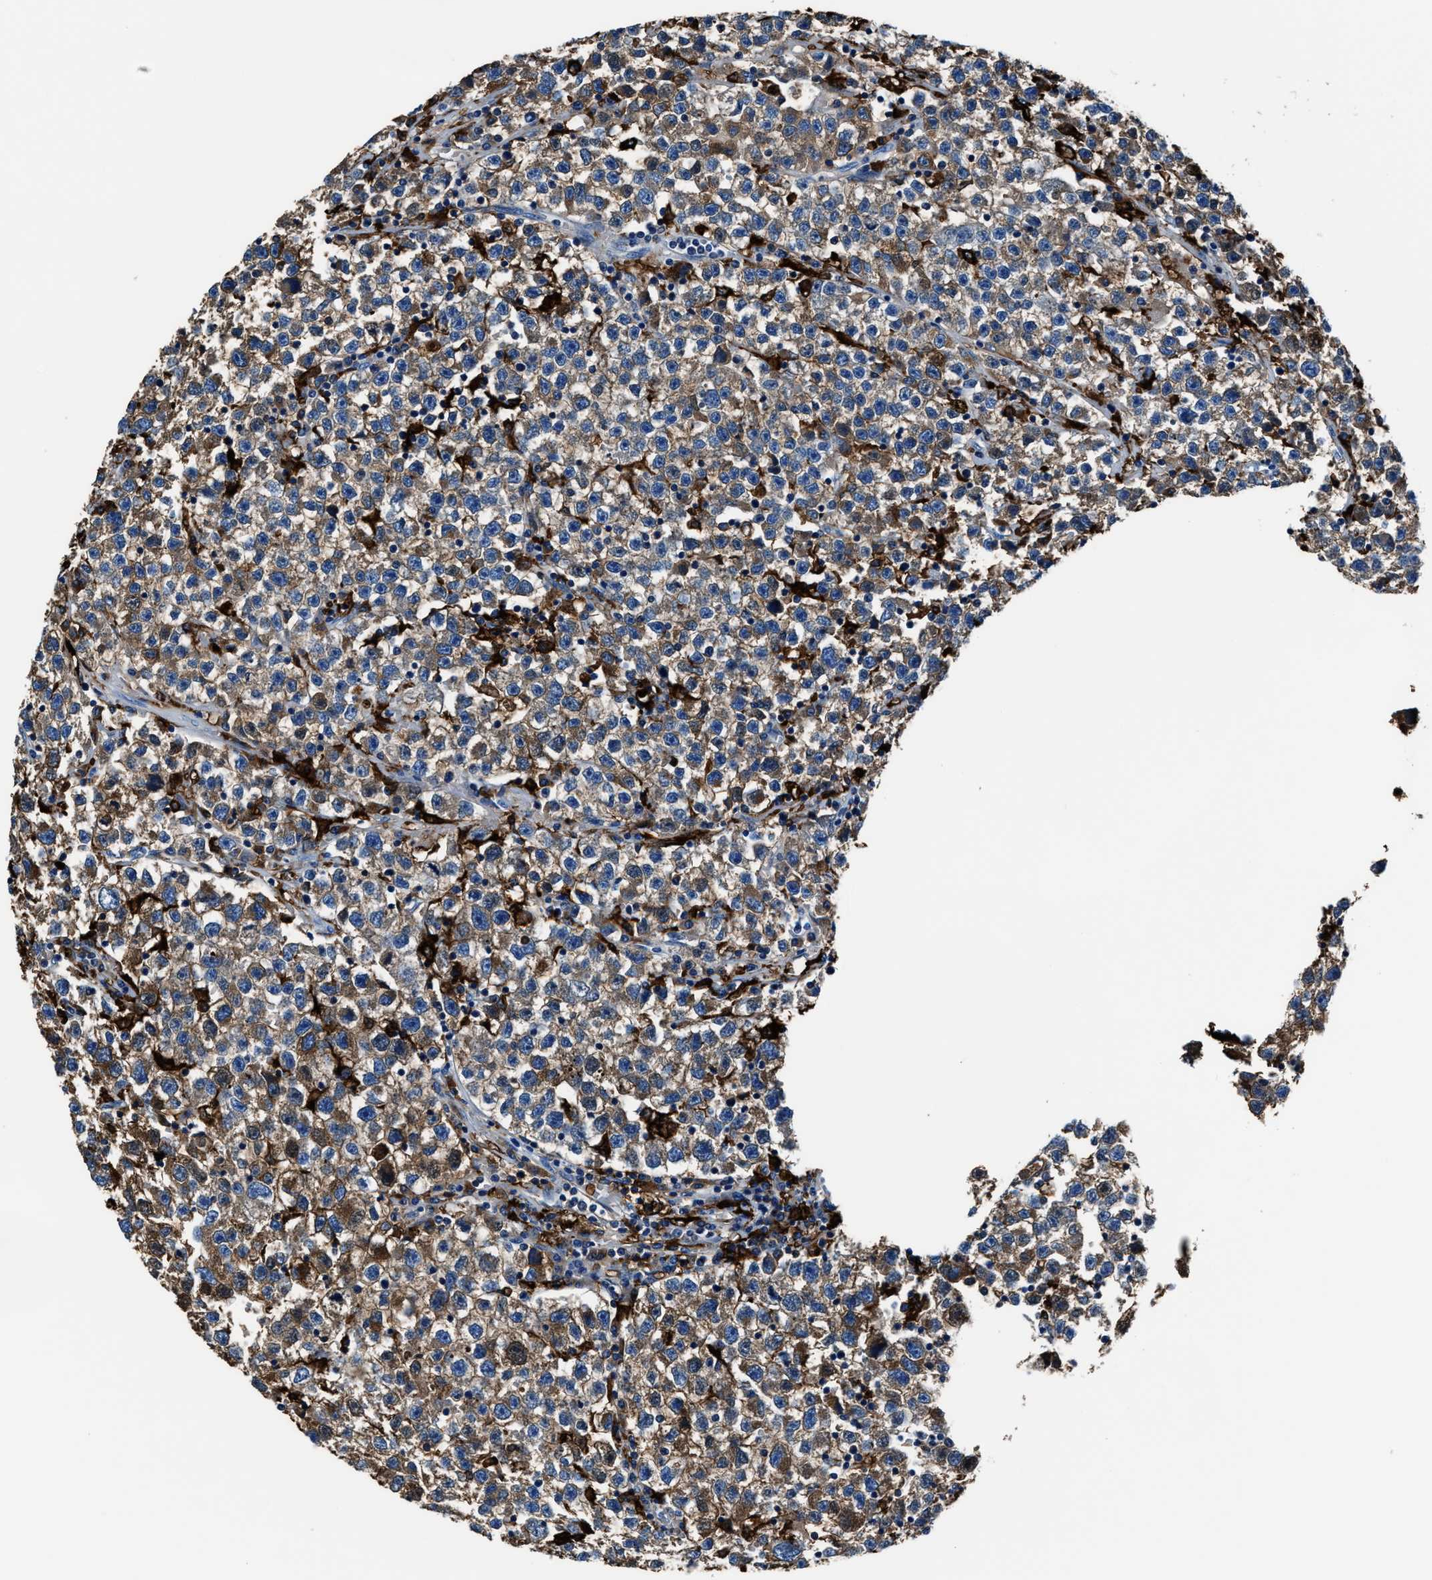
{"staining": {"intensity": "moderate", "quantity": ">75%", "location": "cytoplasmic/membranous"}, "tissue": "testis cancer", "cell_type": "Tumor cells", "image_type": "cancer", "snomed": [{"axis": "morphology", "description": "Seminoma, NOS"}, {"axis": "topography", "description": "Testis"}], "caption": "Immunohistochemistry image of neoplastic tissue: human testis seminoma stained using immunohistochemistry (IHC) shows medium levels of moderate protein expression localized specifically in the cytoplasmic/membranous of tumor cells, appearing as a cytoplasmic/membranous brown color.", "gene": "FTL", "patient": {"sex": "male", "age": 22}}